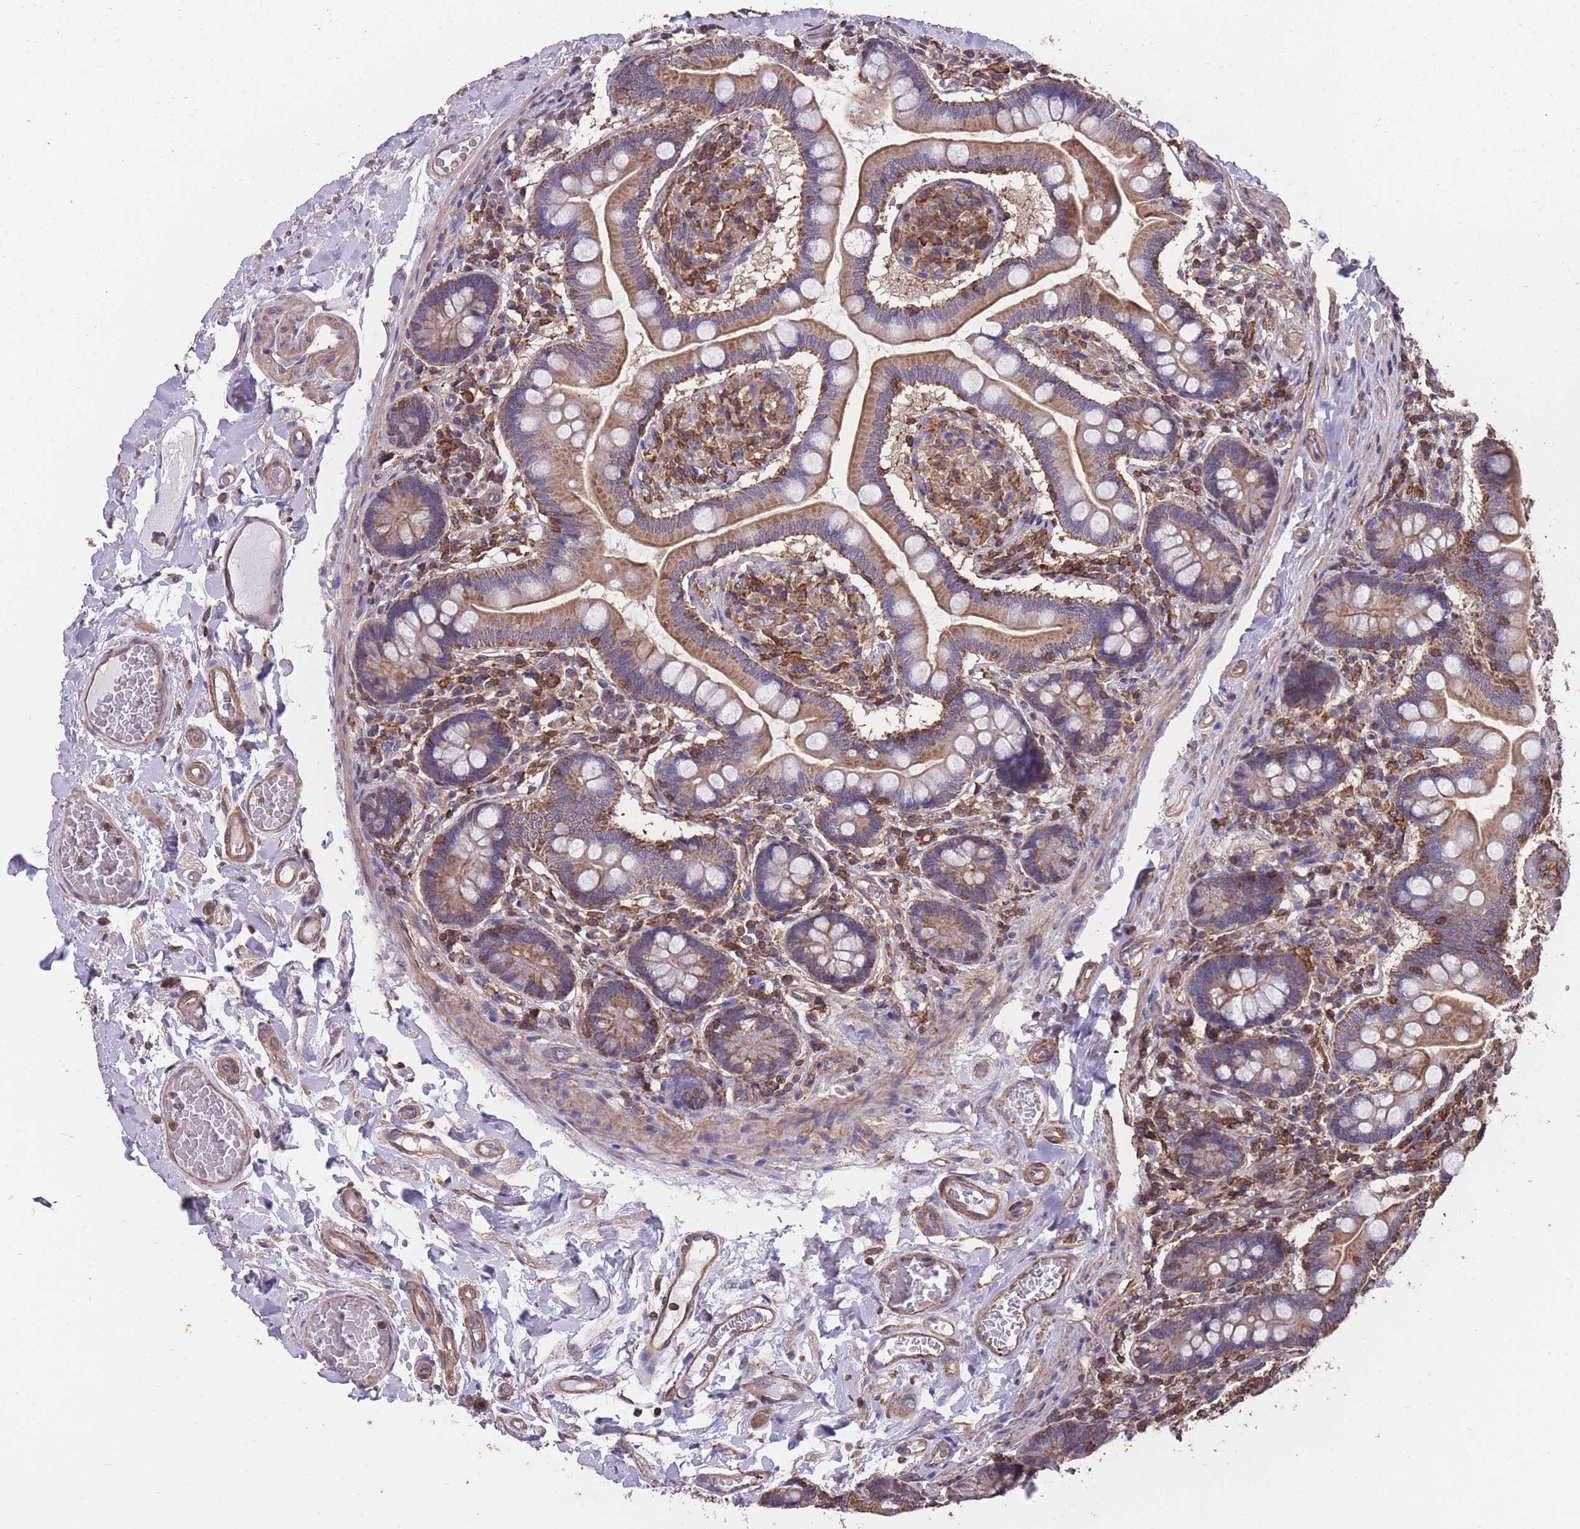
{"staining": {"intensity": "moderate", "quantity": ">75%", "location": "cytoplasmic/membranous"}, "tissue": "small intestine", "cell_type": "Glandular cells", "image_type": "normal", "snomed": [{"axis": "morphology", "description": "Normal tissue, NOS"}, {"axis": "topography", "description": "Small intestine"}], "caption": "A medium amount of moderate cytoplasmic/membranous staining is seen in about >75% of glandular cells in unremarkable small intestine.", "gene": "NUDT21", "patient": {"sex": "female", "age": 64}}